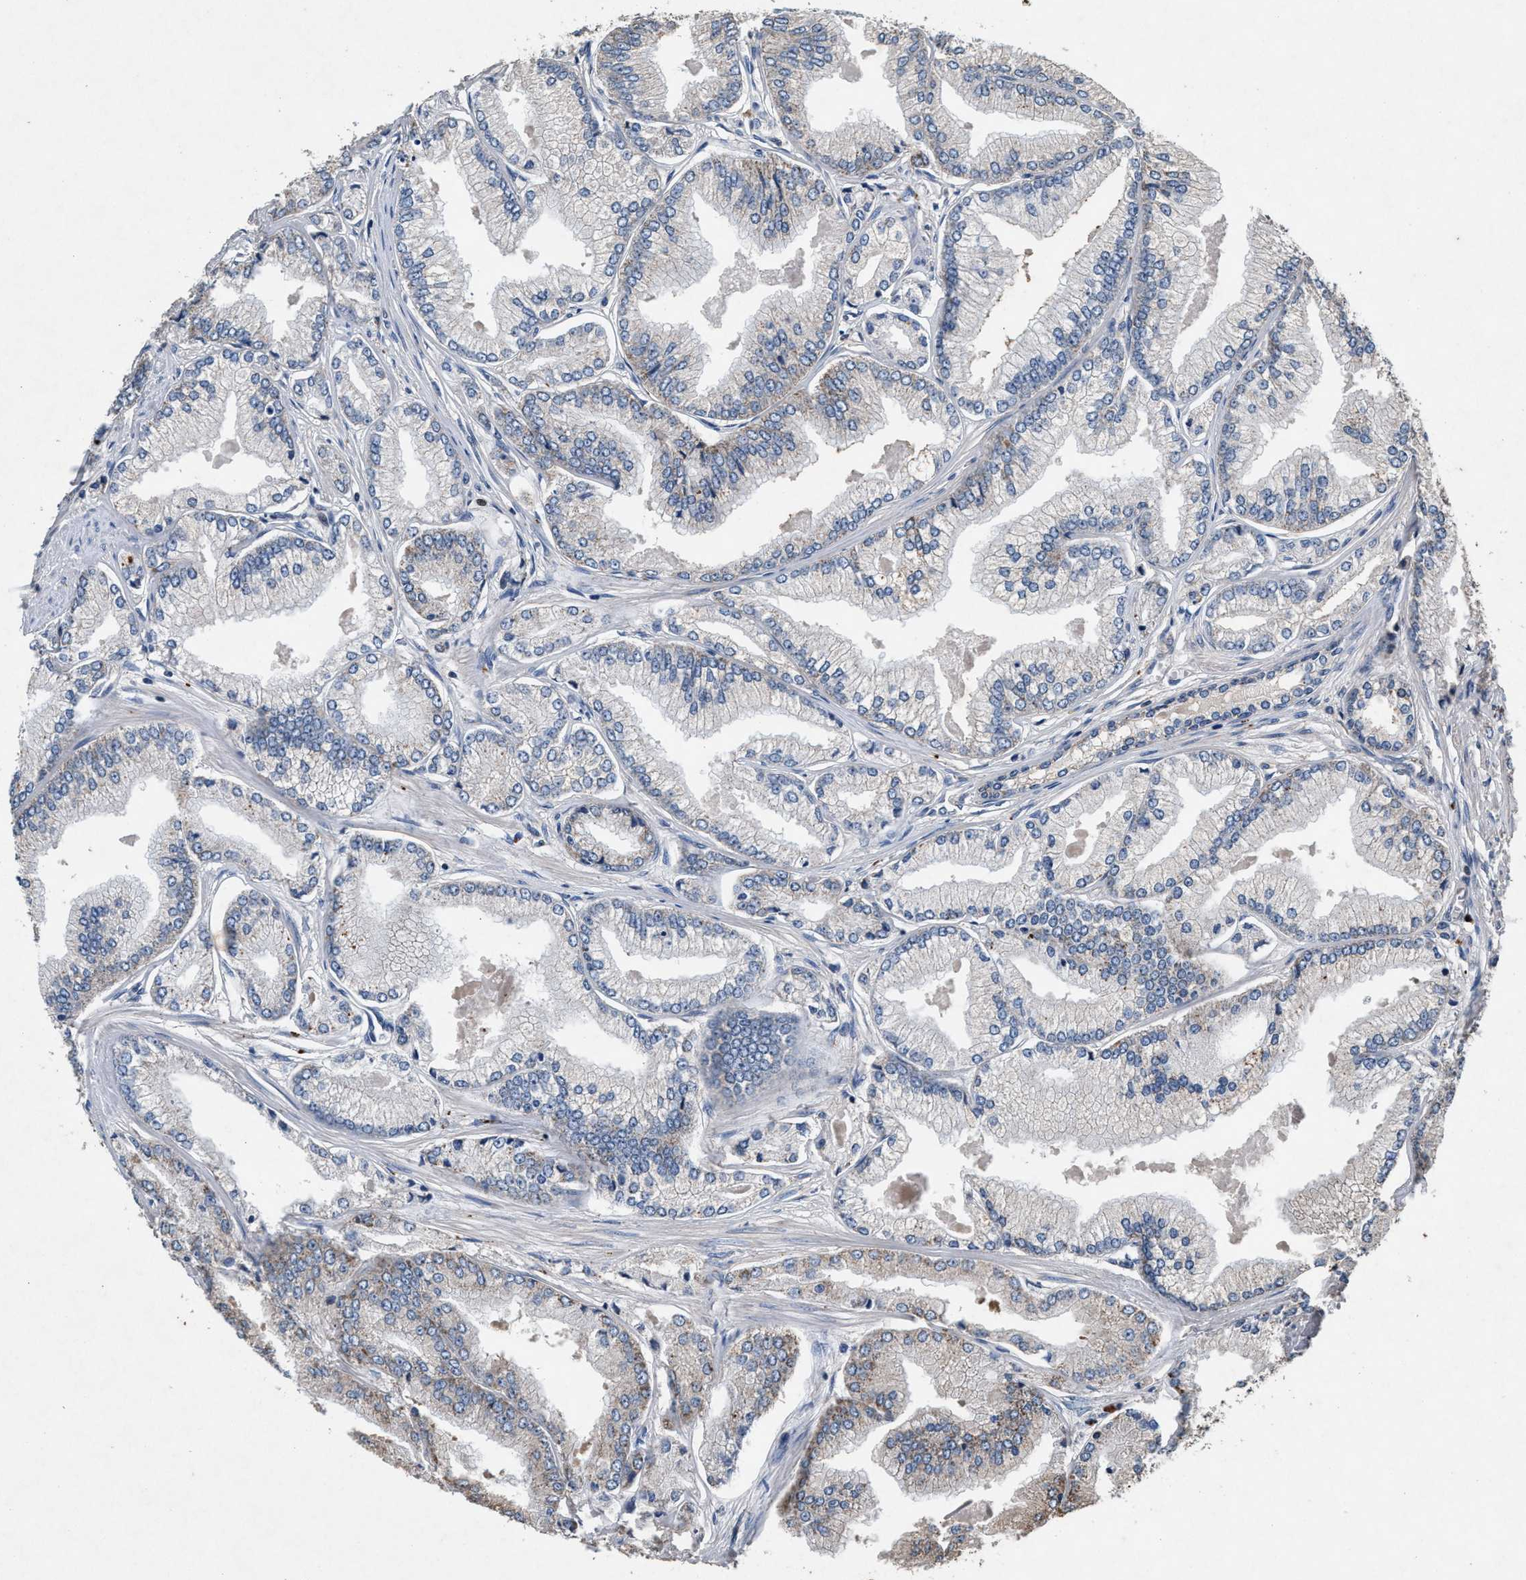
{"staining": {"intensity": "moderate", "quantity": "<25%", "location": "cytoplasmic/membranous"}, "tissue": "prostate cancer", "cell_type": "Tumor cells", "image_type": "cancer", "snomed": [{"axis": "morphology", "description": "Adenocarcinoma, Low grade"}, {"axis": "topography", "description": "Prostate"}], "caption": "Immunohistochemistry staining of prostate low-grade adenocarcinoma, which reveals low levels of moderate cytoplasmic/membranous positivity in approximately <25% of tumor cells indicating moderate cytoplasmic/membranous protein expression. The staining was performed using DAB (3,3'-diaminobenzidine) (brown) for protein detection and nuclei were counterstained in hematoxylin (blue).", "gene": "PKD2L1", "patient": {"sex": "male", "age": 52}}